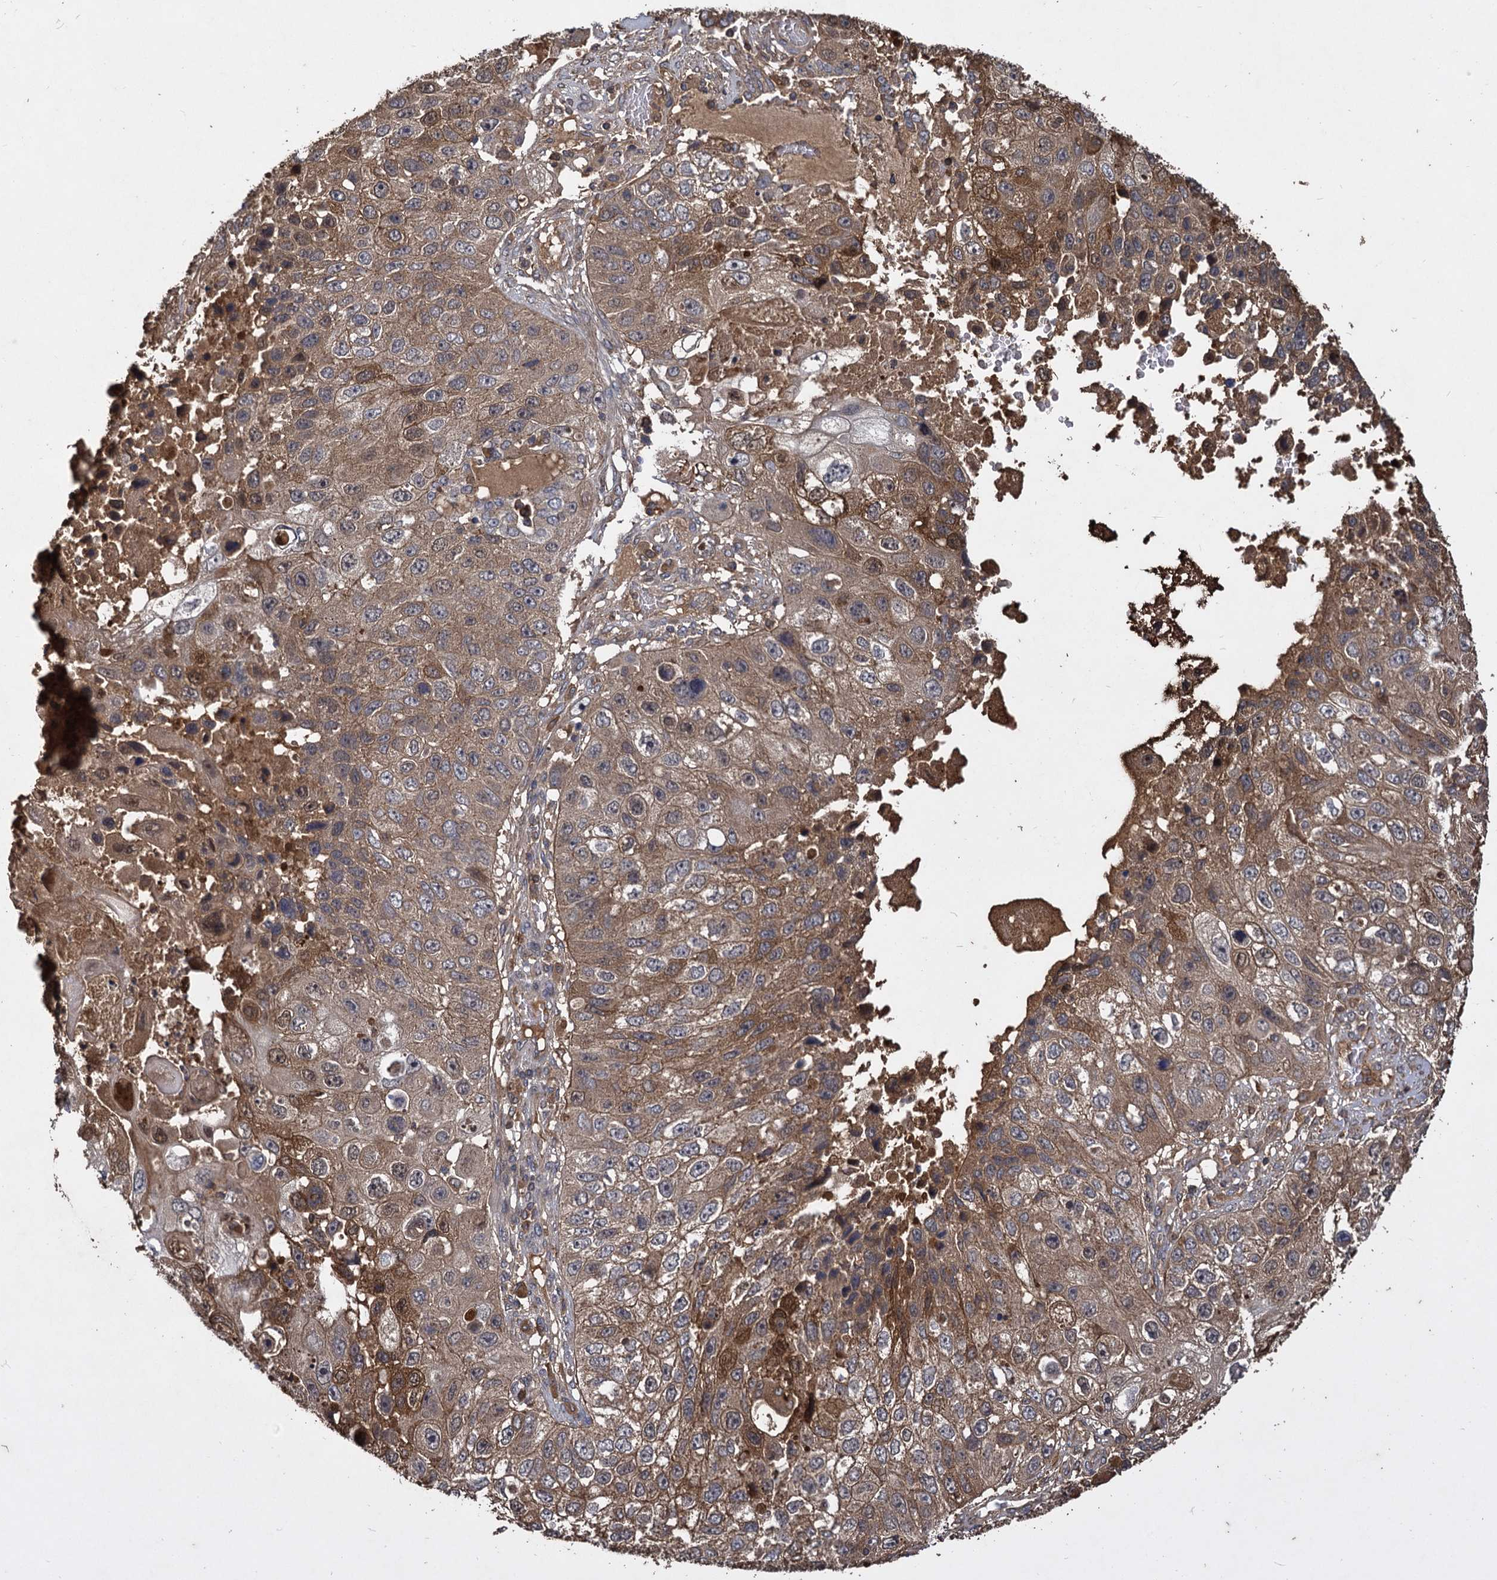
{"staining": {"intensity": "moderate", "quantity": ">75%", "location": "cytoplasmic/membranous"}, "tissue": "lung cancer", "cell_type": "Tumor cells", "image_type": "cancer", "snomed": [{"axis": "morphology", "description": "Squamous cell carcinoma, NOS"}, {"axis": "topography", "description": "Lung"}], "caption": "Tumor cells demonstrate medium levels of moderate cytoplasmic/membranous positivity in approximately >75% of cells in human lung cancer (squamous cell carcinoma). The protein of interest is stained brown, and the nuclei are stained in blue (DAB IHC with brightfield microscopy, high magnification).", "gene": "GCLC", "patient": {"sex": "male", "age": 61}}